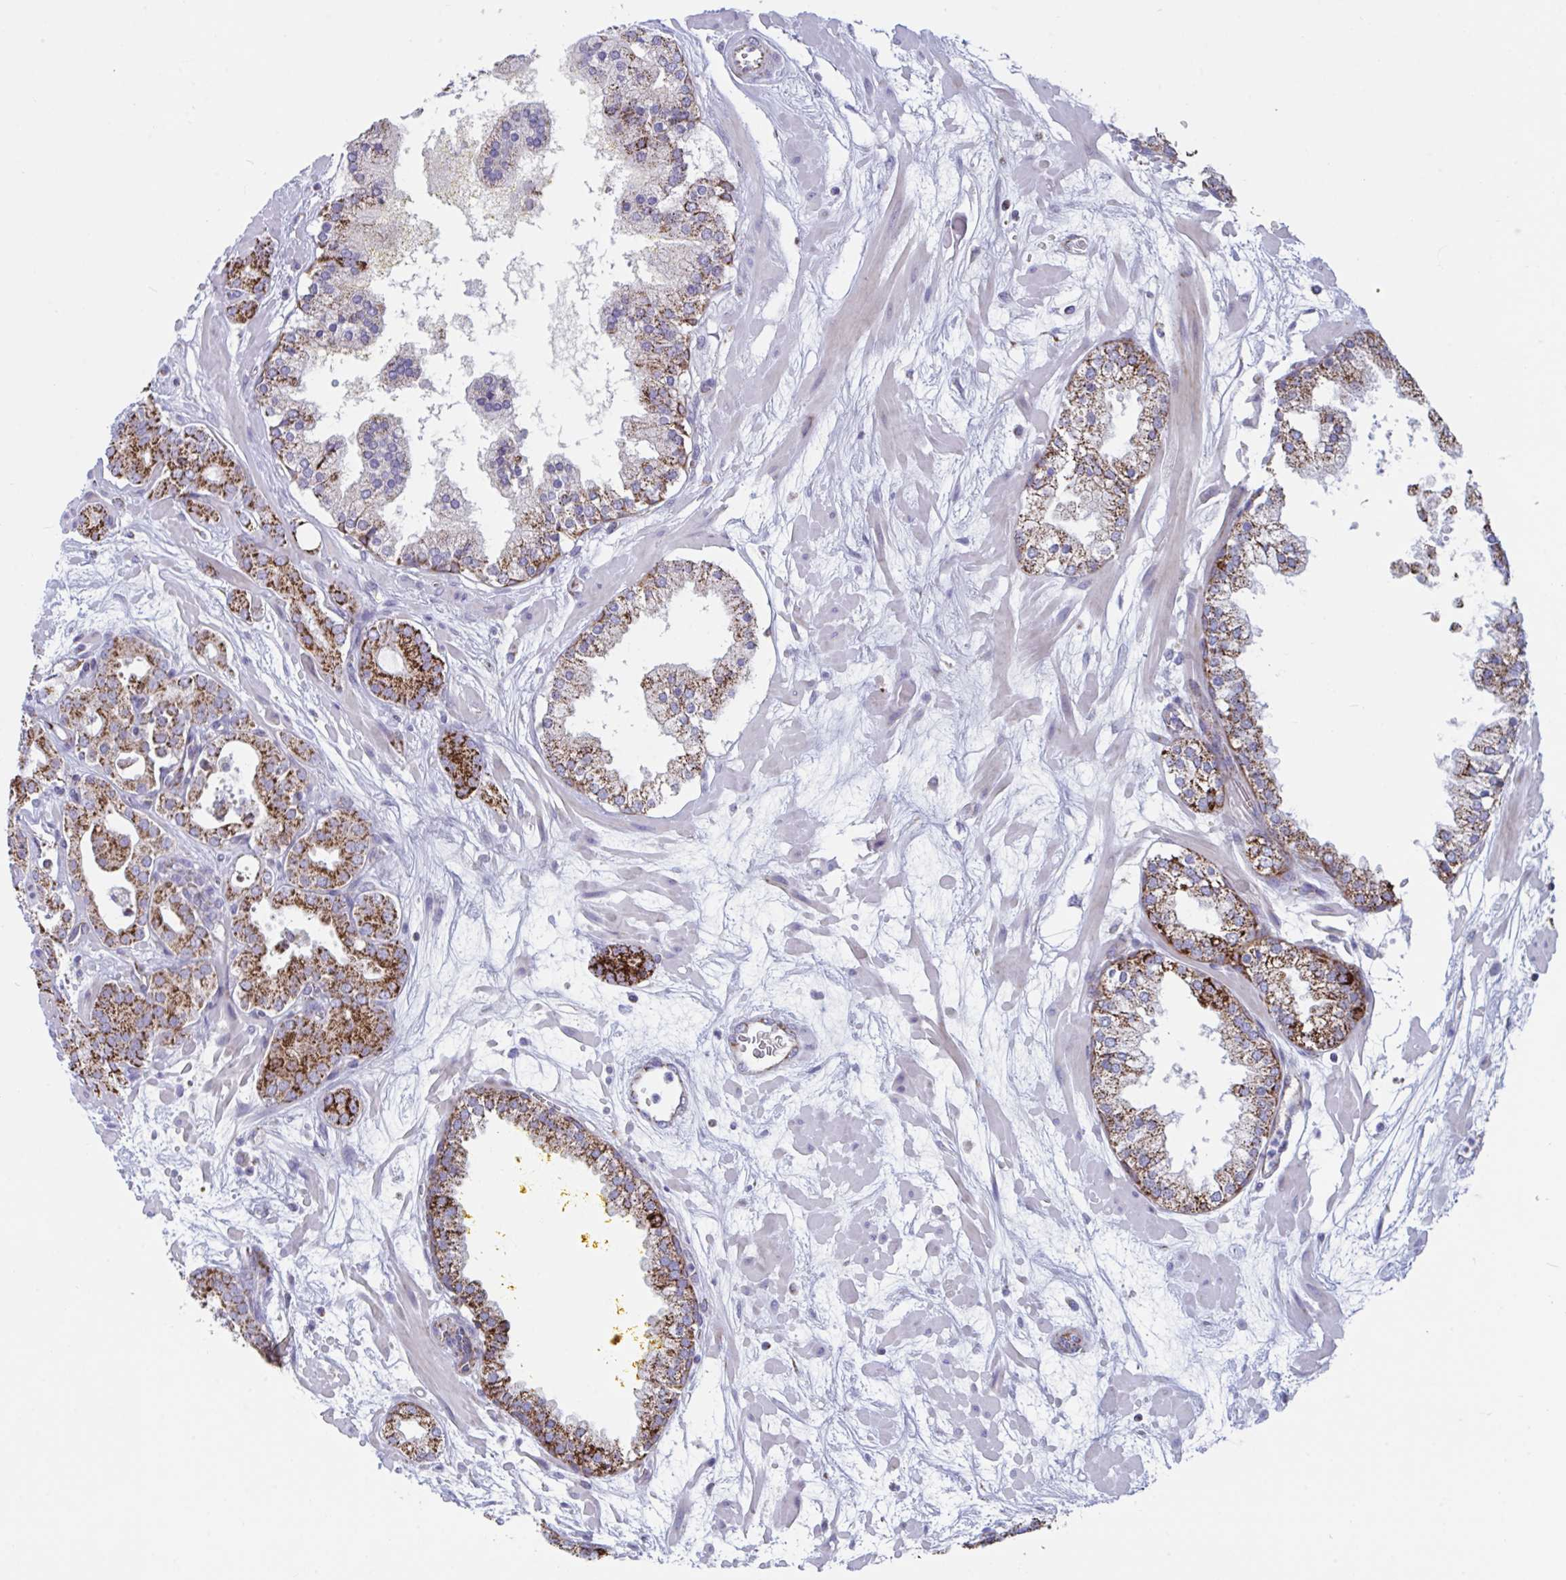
{"staining": {"intensity": "strong", "quantity": ">75%", "location": "cytoplasmic/membranous"}, "tissue": "prostate cancer", "cell_type": "Tumor cells", "image_type": "cancer", "snomed": [{"axis": "morphology", "description": "Adenocarcinoma, High grade"}, {"axis": "topography", "description": "Prostate"}], "caption": "Immunohistochemical staining of prostate cancer (adenocarcinoma (high-grade)) displays high levels of strong cytoplasmic/membranous staining in approximately >75% of tumor cells.", "gene": "BCAT2", "patient": {"sex": "male", "age": 66}}